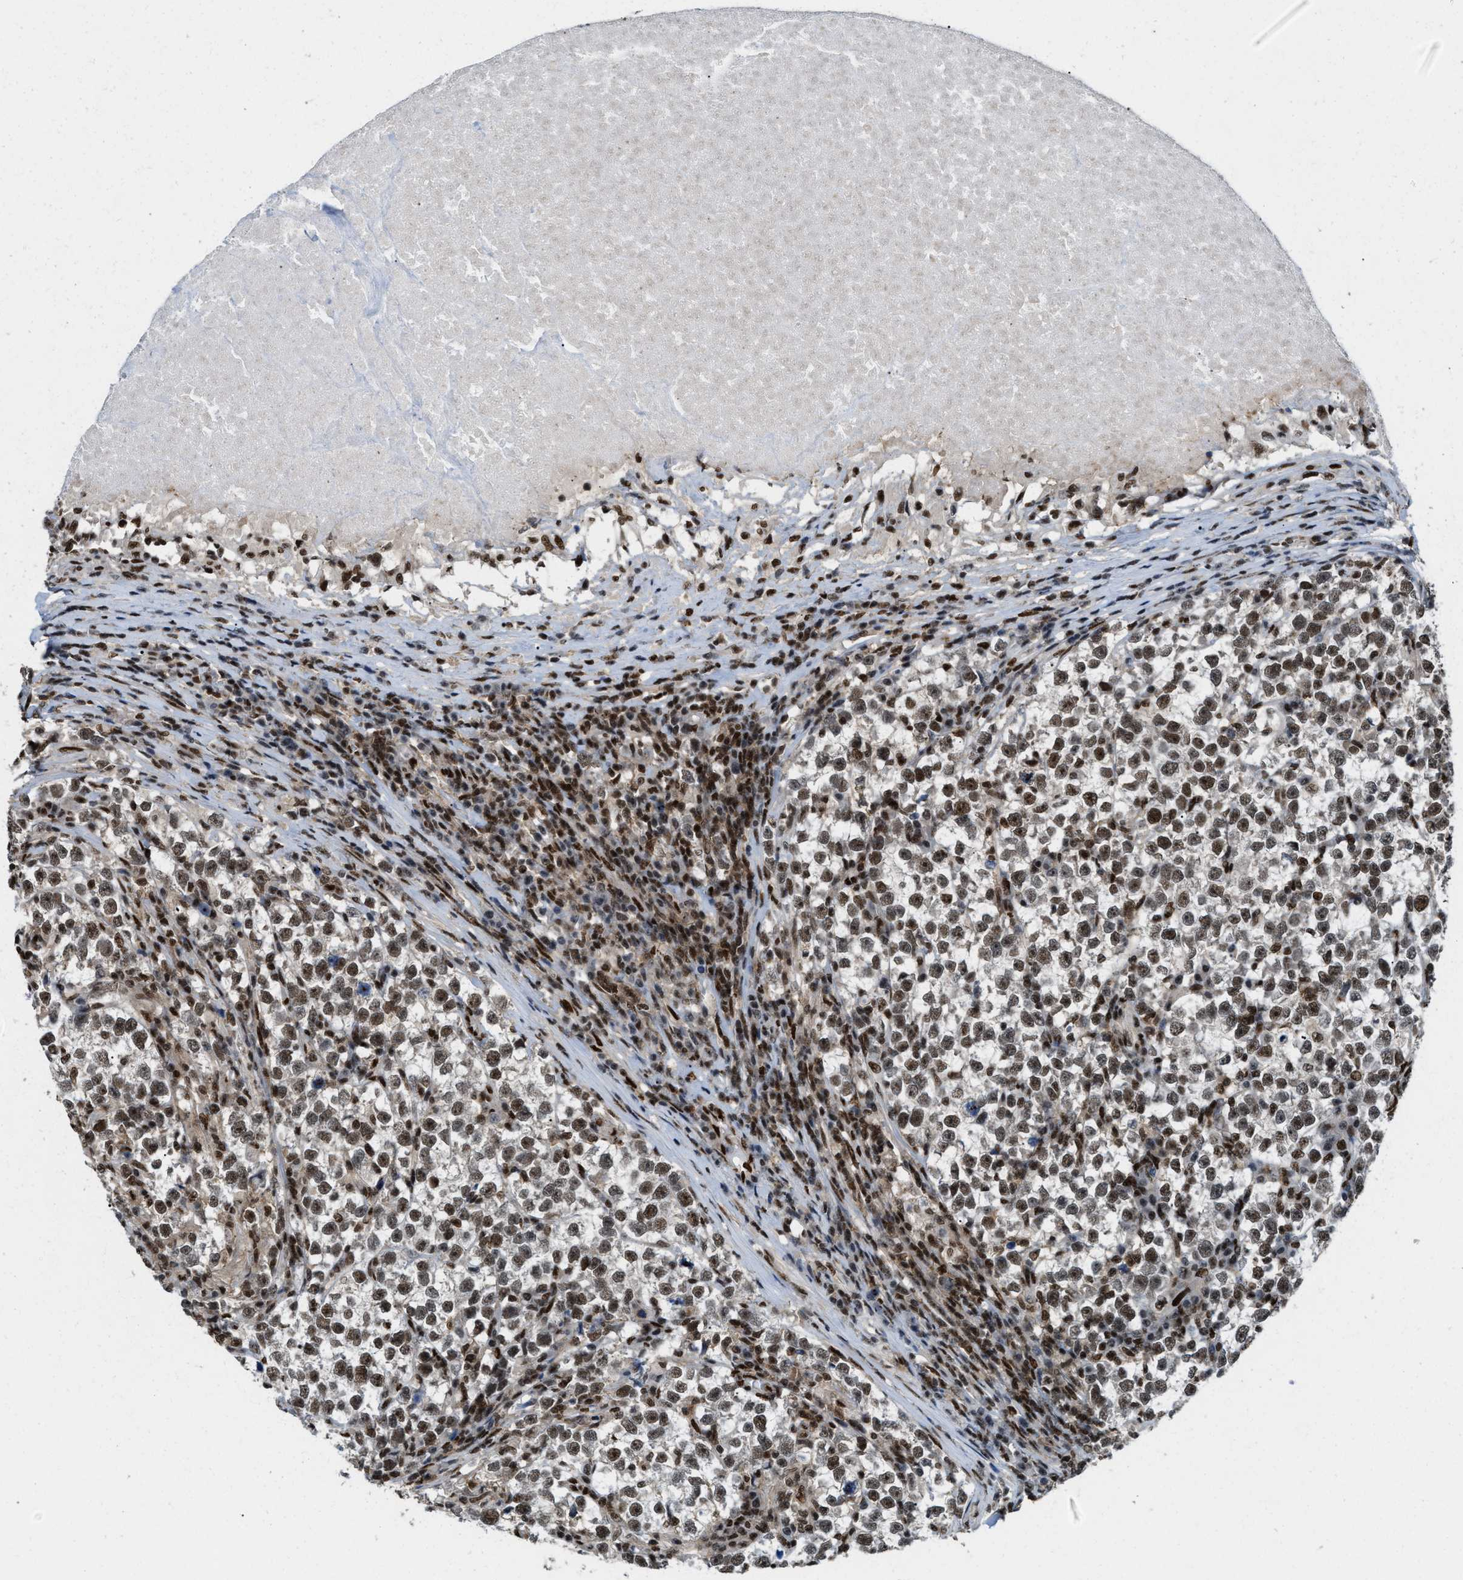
{"staining": {"intensity": "moderate", "quantity": ">75%", "location": "nuclear"}, "tissue": "testis cancer", "cell_type": "Tumor cells", "image_type": "cancer", "snomed": [{"axis": "morphology", "description": "Normal tissue, NOS"}, {"axis": "morphology", "description": "Seminoma, NOS"}, {"axis": "topography", "description": "Testis"}], "caption": "A brown stain labels moderate nuclear expression of a protein in human testis seminoma tumor cells.", "gene": "NUMA1", "patient": {"sex": "male", "age": 43}}